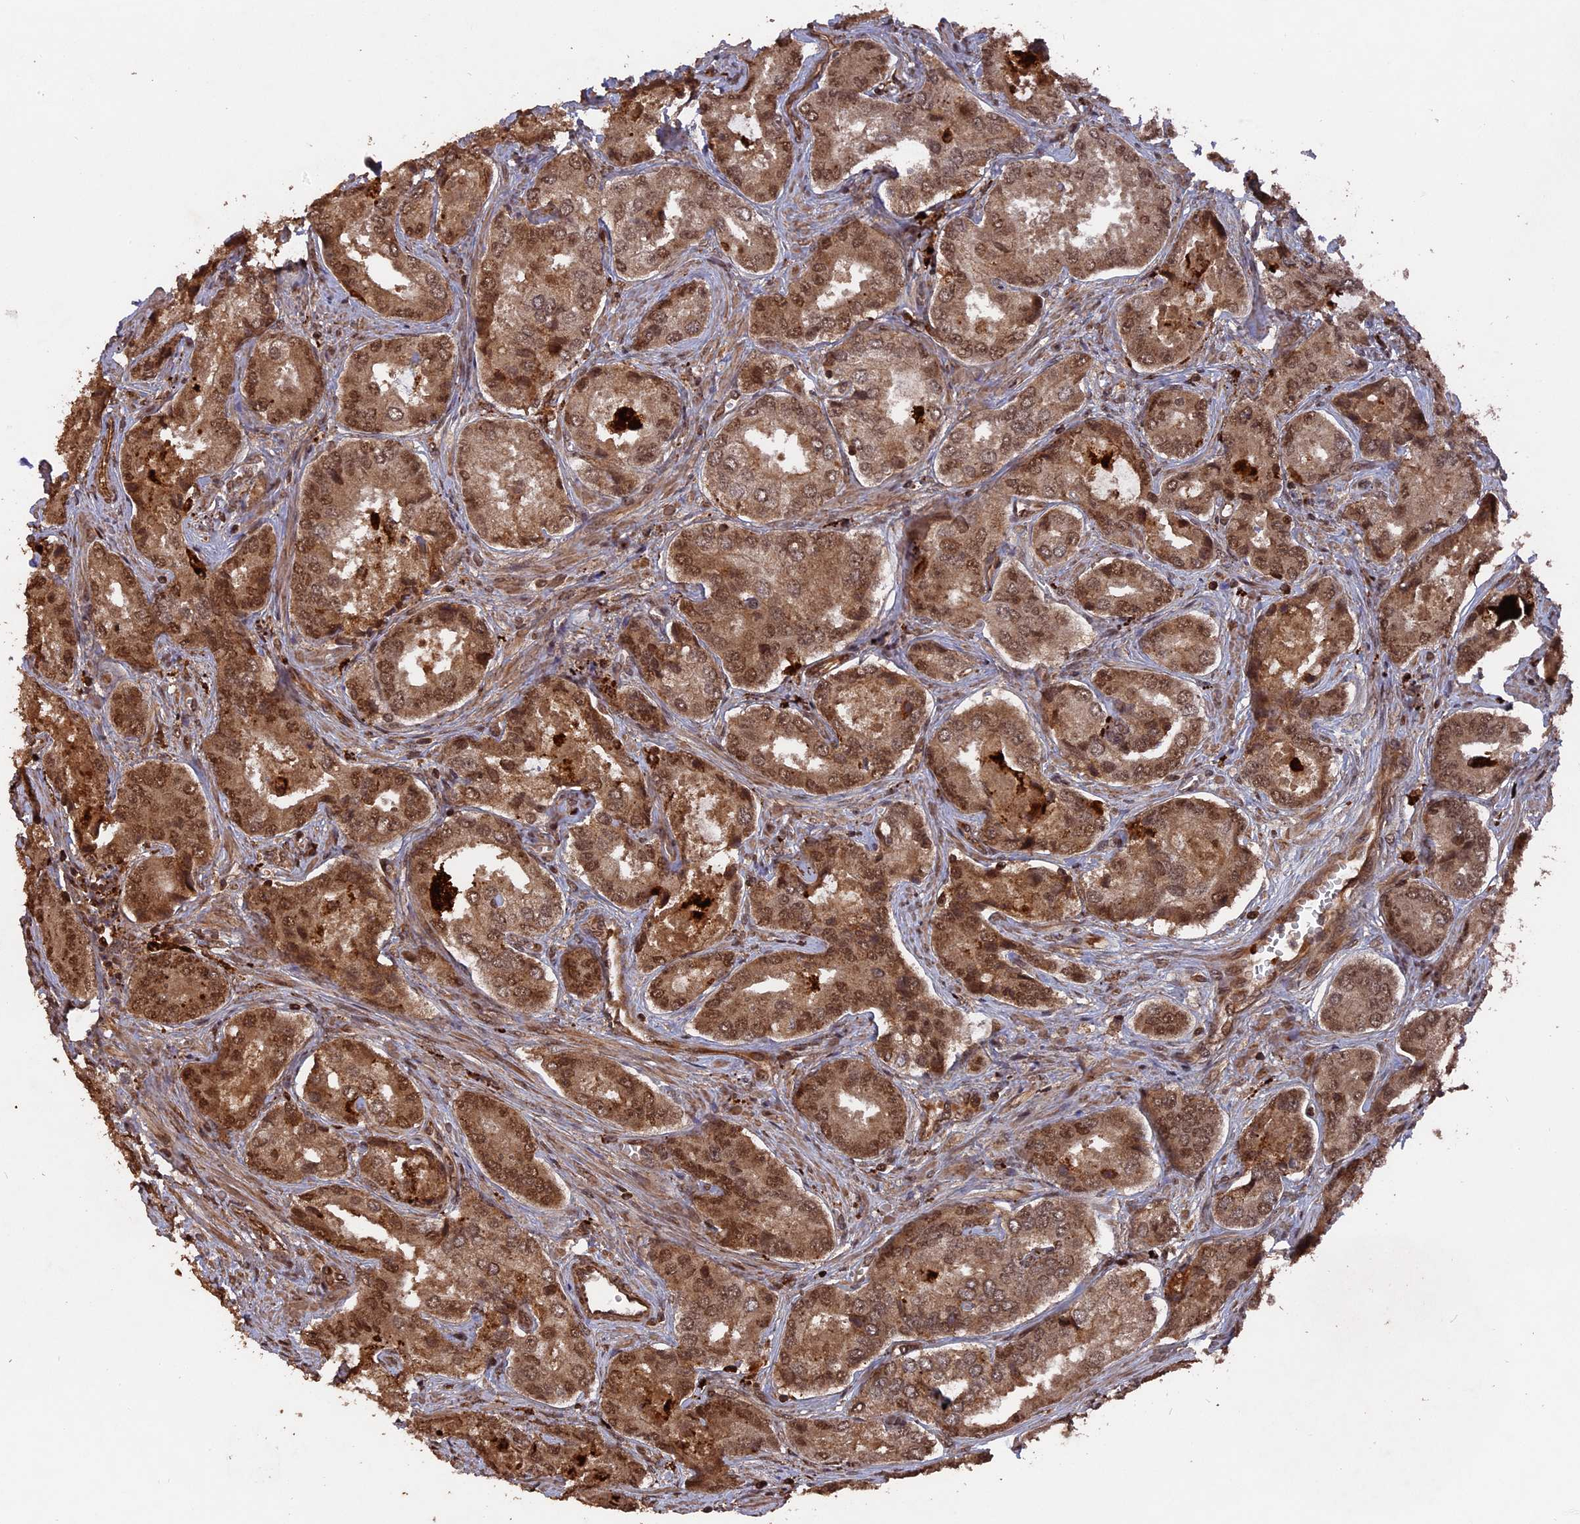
{"staining": {"intensity": "moderate", "quantity": ">75%", "location": "cytoplasmic/membranous,nuclear"}, "tissue": "prostate cancer", "cell_type": "Tumor cells", "image_type": "cancer", "snomed": [{"axis": "morphology", "description": "Adenocarcinoma, Low grade"}, {"axis": "topography", "description": "Prostate"}], "caption": "Protein expression analysis of human prostate cancer reveals moderate cytoplasmic/membranous and nuclear expression in approximately >75% of tumor cells. (Brightfield microscopy of DAB IHC at high magnification).", "gene": "TELO2", "patient": {"sex": "male", "age": 68}}